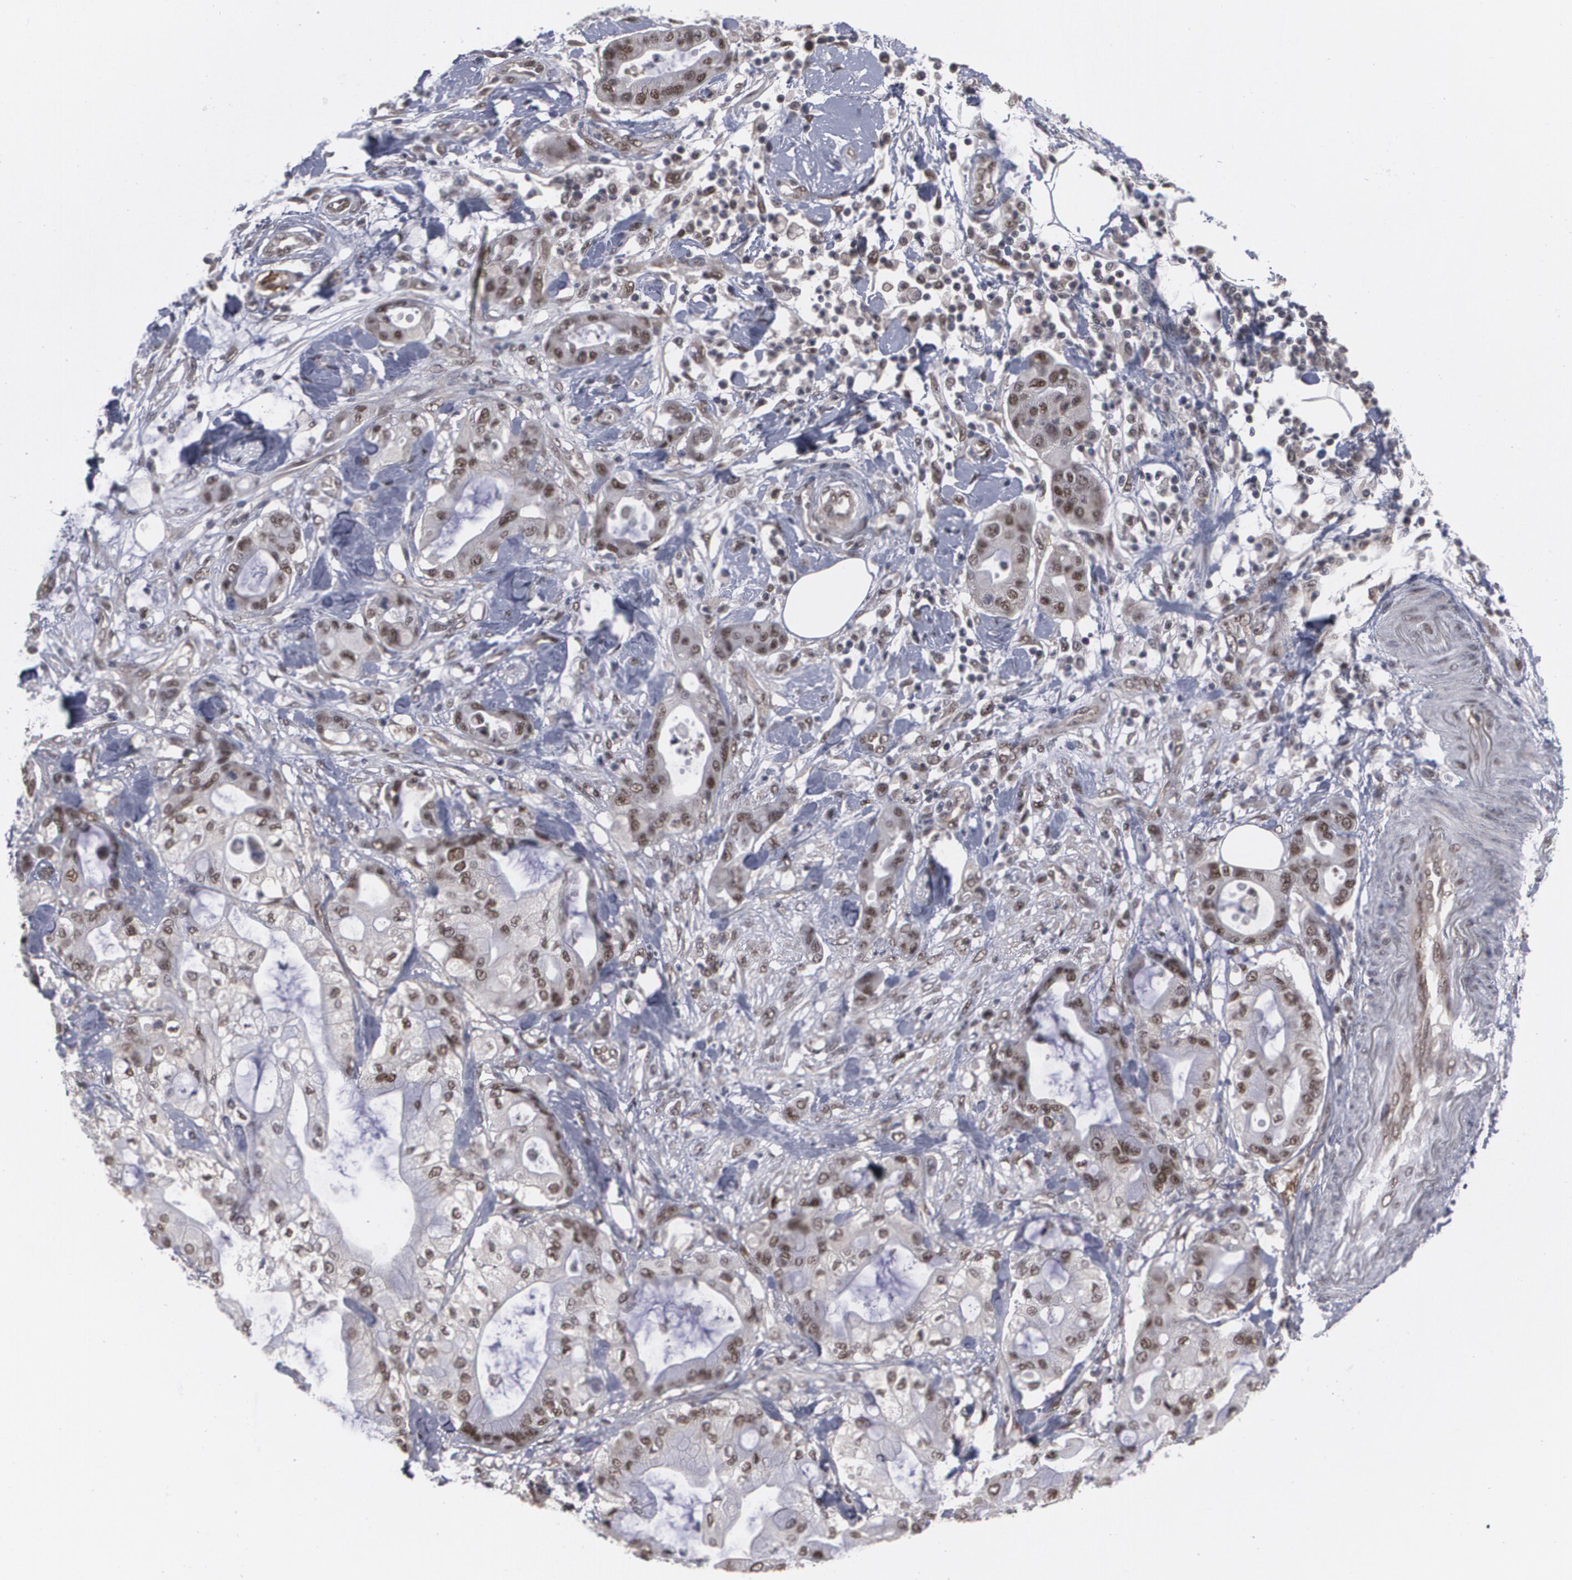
{"staining": {"intensity": "moderate", "quantity": ">75%", "location": "nuclear"}, "tissue": "pancreatic cancer", "cell_type": "Tumor cells", "image_type": "cancer", "snomed": [{"axis": "morphology", "description": "Adenocarcinoma, NOS"}, {"axis": "morphology", "description": "Adenocarcinoma, metastatic, NOS"}, {"axis": "topography", "description": "Lymph node"}, {"axis": "topography", "description": "Pancreas"}, {"axis": "topography", "description": "Duodenum"}], "caption": "Protein analysis of pancreatic adenocarcinoma tissue displays moderate nuclear staining in about >75% of tumor cells.", "gene": "INTS6", "patient": {"sex": "female", "age": 64}}